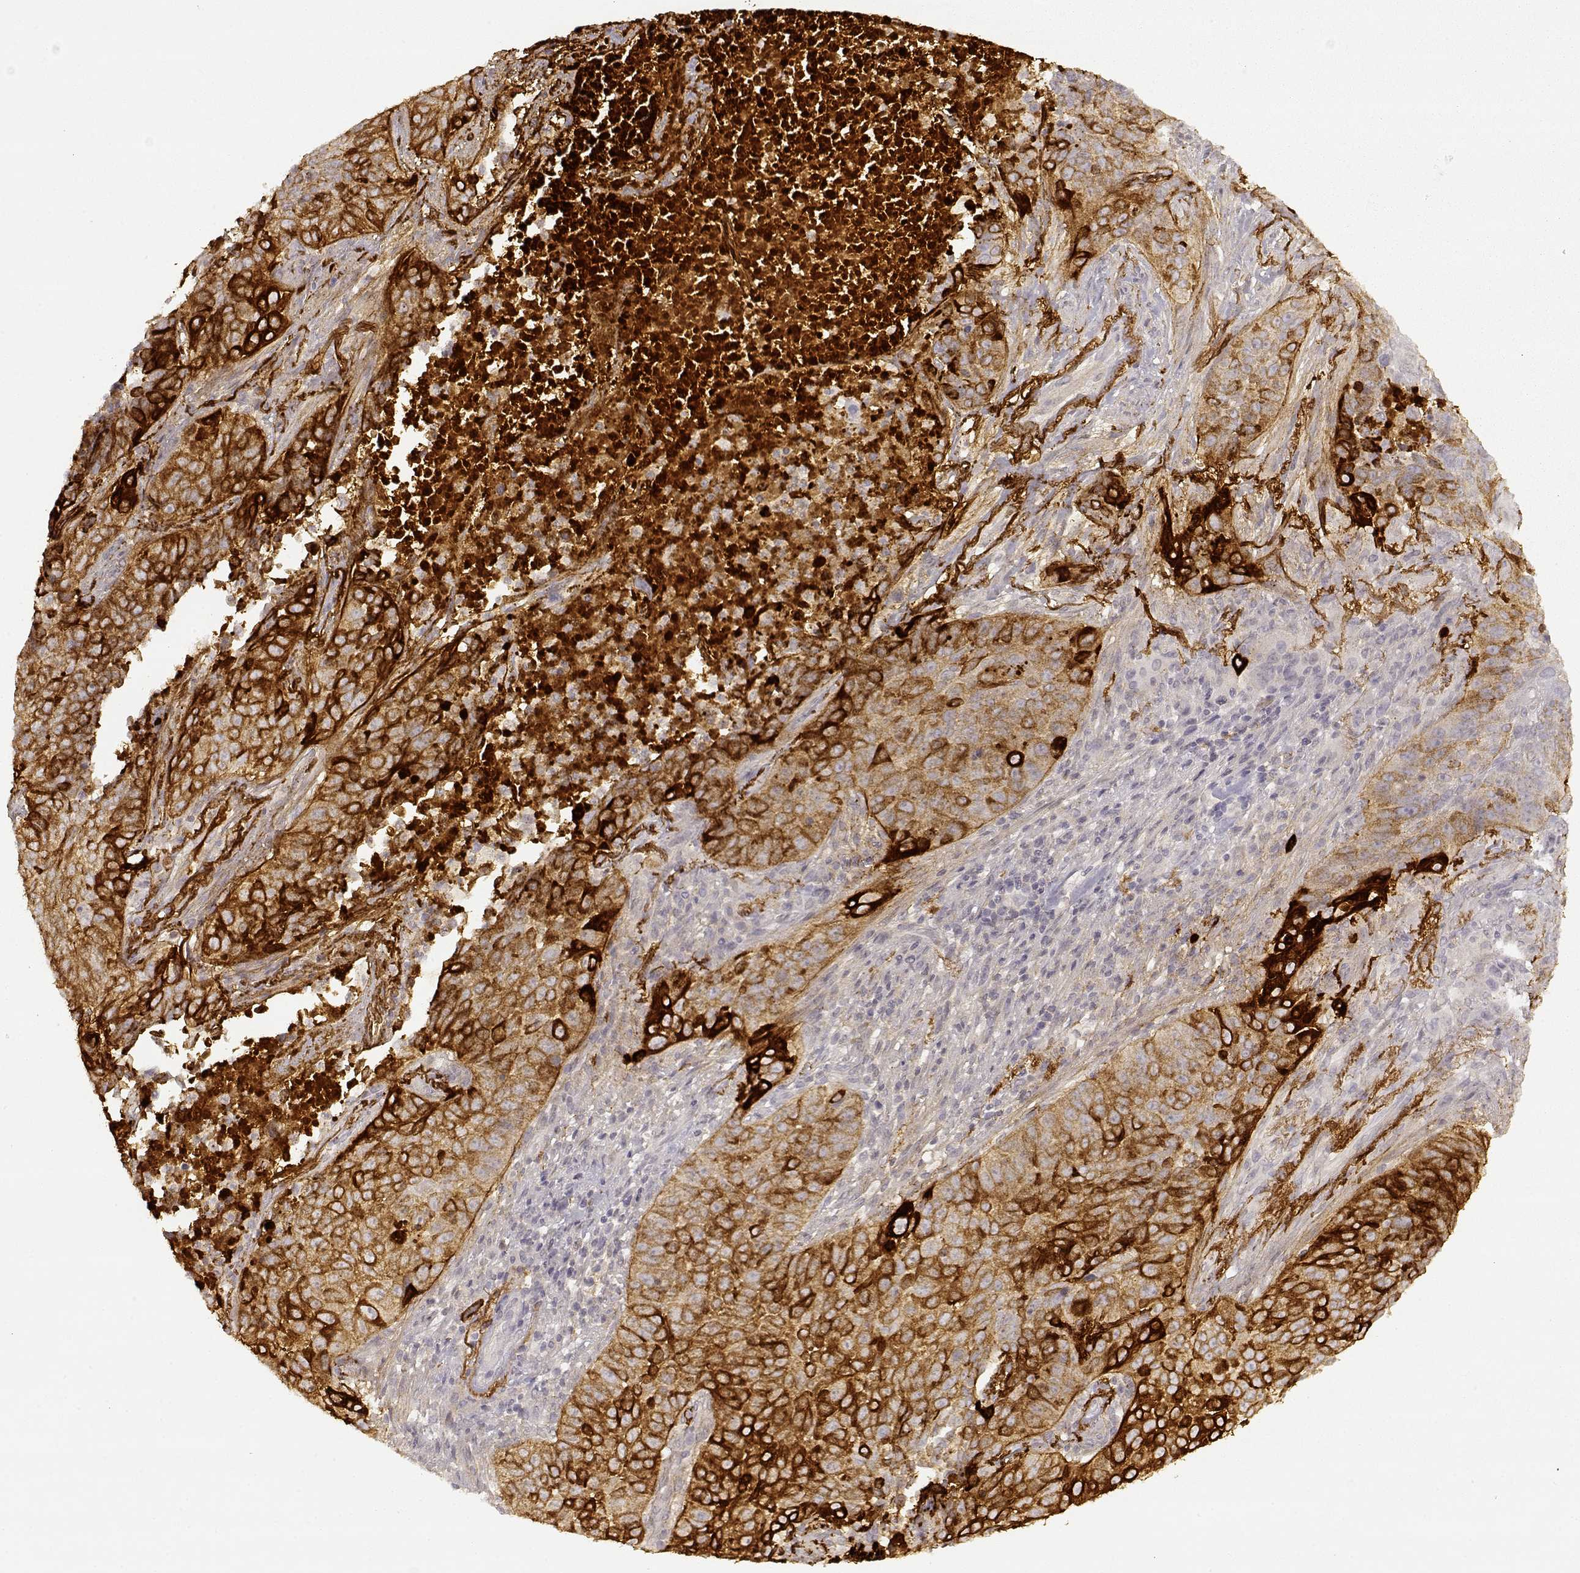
{"staining": {"intensity": "strong", "quantity": ">75%", "location": "cytoplasmic/membranous"}, "tissue": "lung cancer", "cell_type": "Tumor cells", "image_type": "cancer", "snomed": [{"axis": "morphology", "description": "Normal tissue, NOS"}, {"axis": "morphology", "description": "Squamous cell carcinoma, NOS"}, {"axis": "topography", "description": "Bronchus"}, {"axis": "topography", "description": "Lung"}], "caption": "An immunohistochemistry (IHC) histopathology image of tumor tissue is shown. Protein staining in brown labels strong cytoplasmic/membranous positivity in lung cancer within tumor cells.", "gene": "LAMC2", "patient": {"sex": "male", "age": 64}}